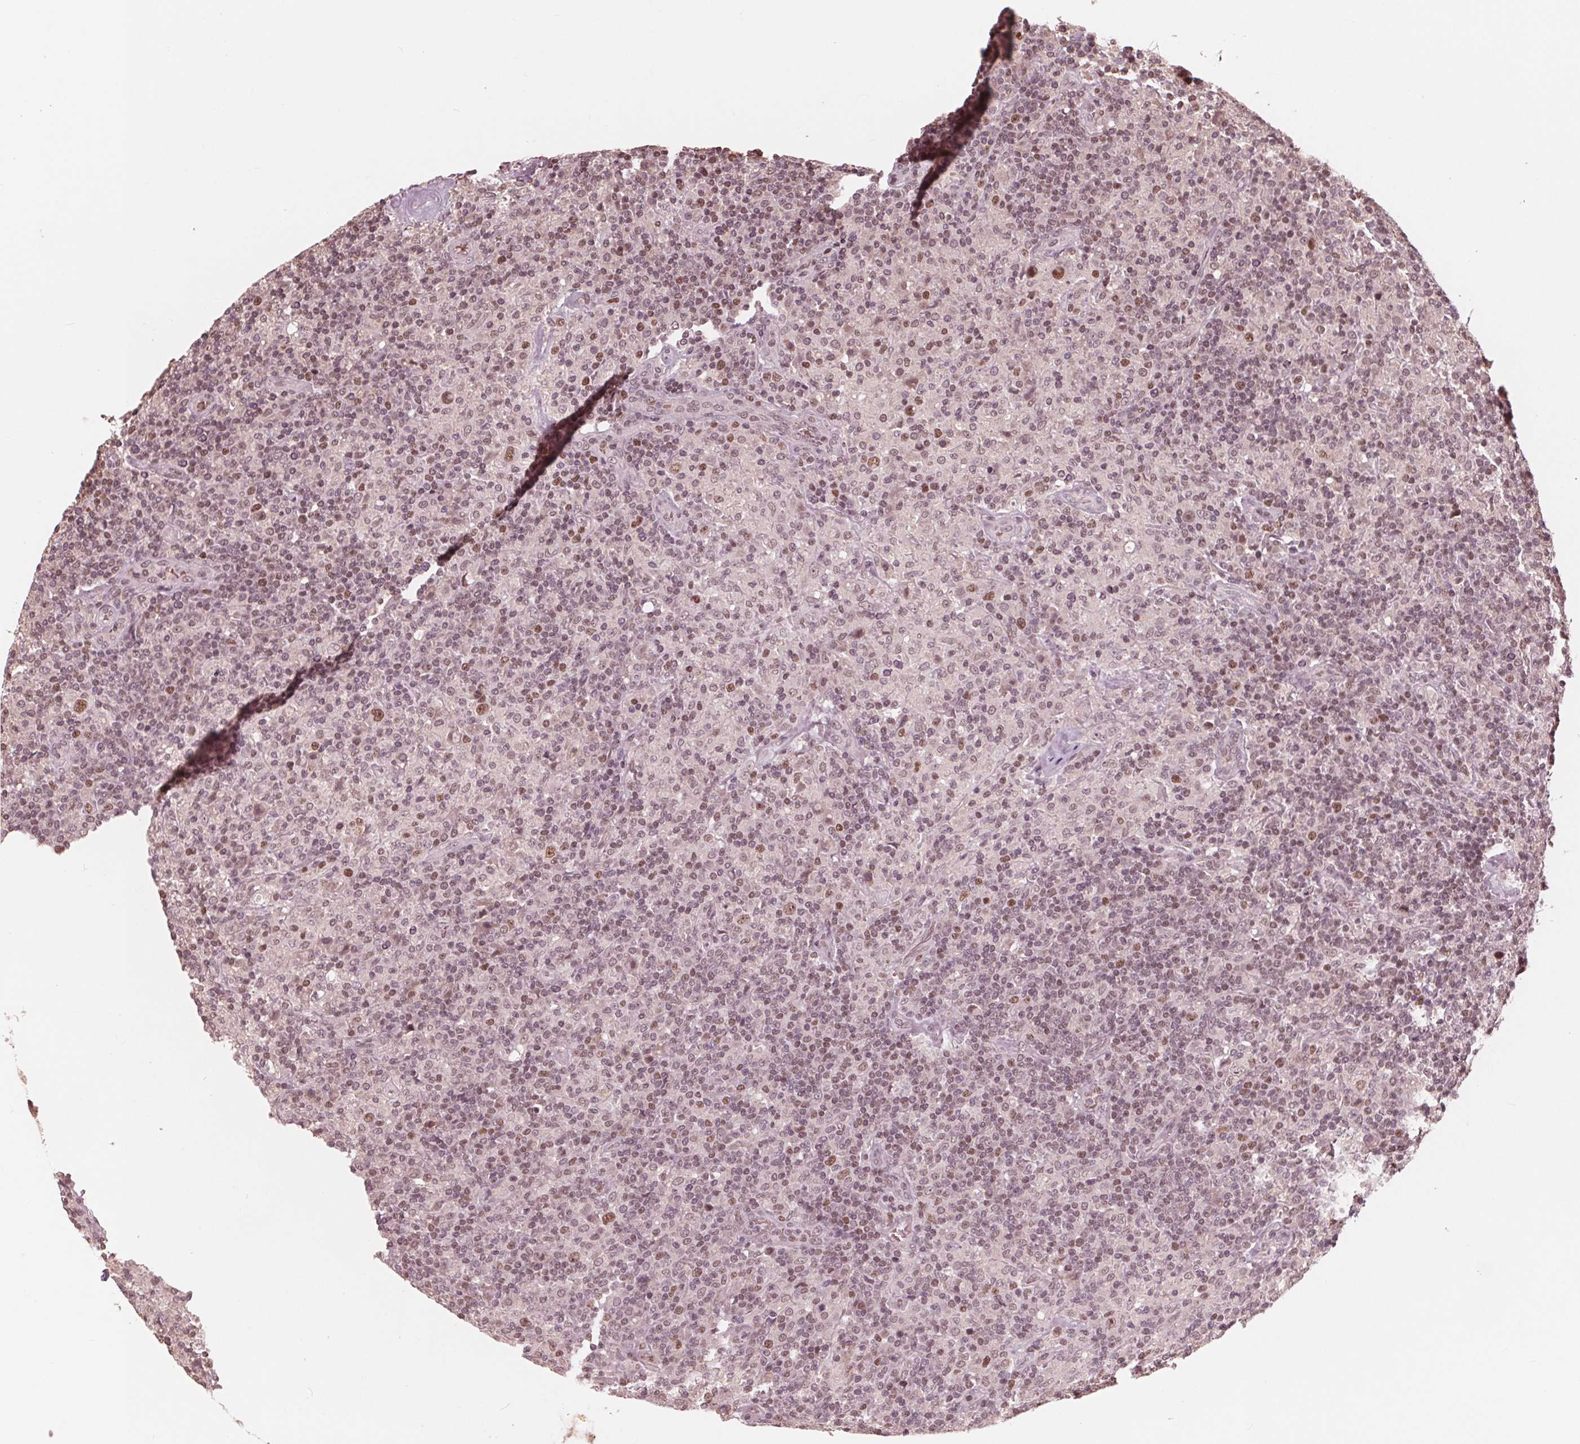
{"staining": {"intensity": "moderate", "quantity": ">75%", "location": "nuclear"}, "tissue": "lymphoma", "cell_type": "Tumor cells", "image_type": "cancer", "snomed": [{"axis": "morphology", "description": "Hodgkin's disease, NOS"}, {"axis": "topography", "description": "Lymph node"}], "caption": "Brown immunohistochemical staining in Hodgkin's disease demonstrates moderate nuclear positivity in about >75% of tumor cells.", "gene": "HIRIP3", "patient": {"sex": "male", "age": 70}}